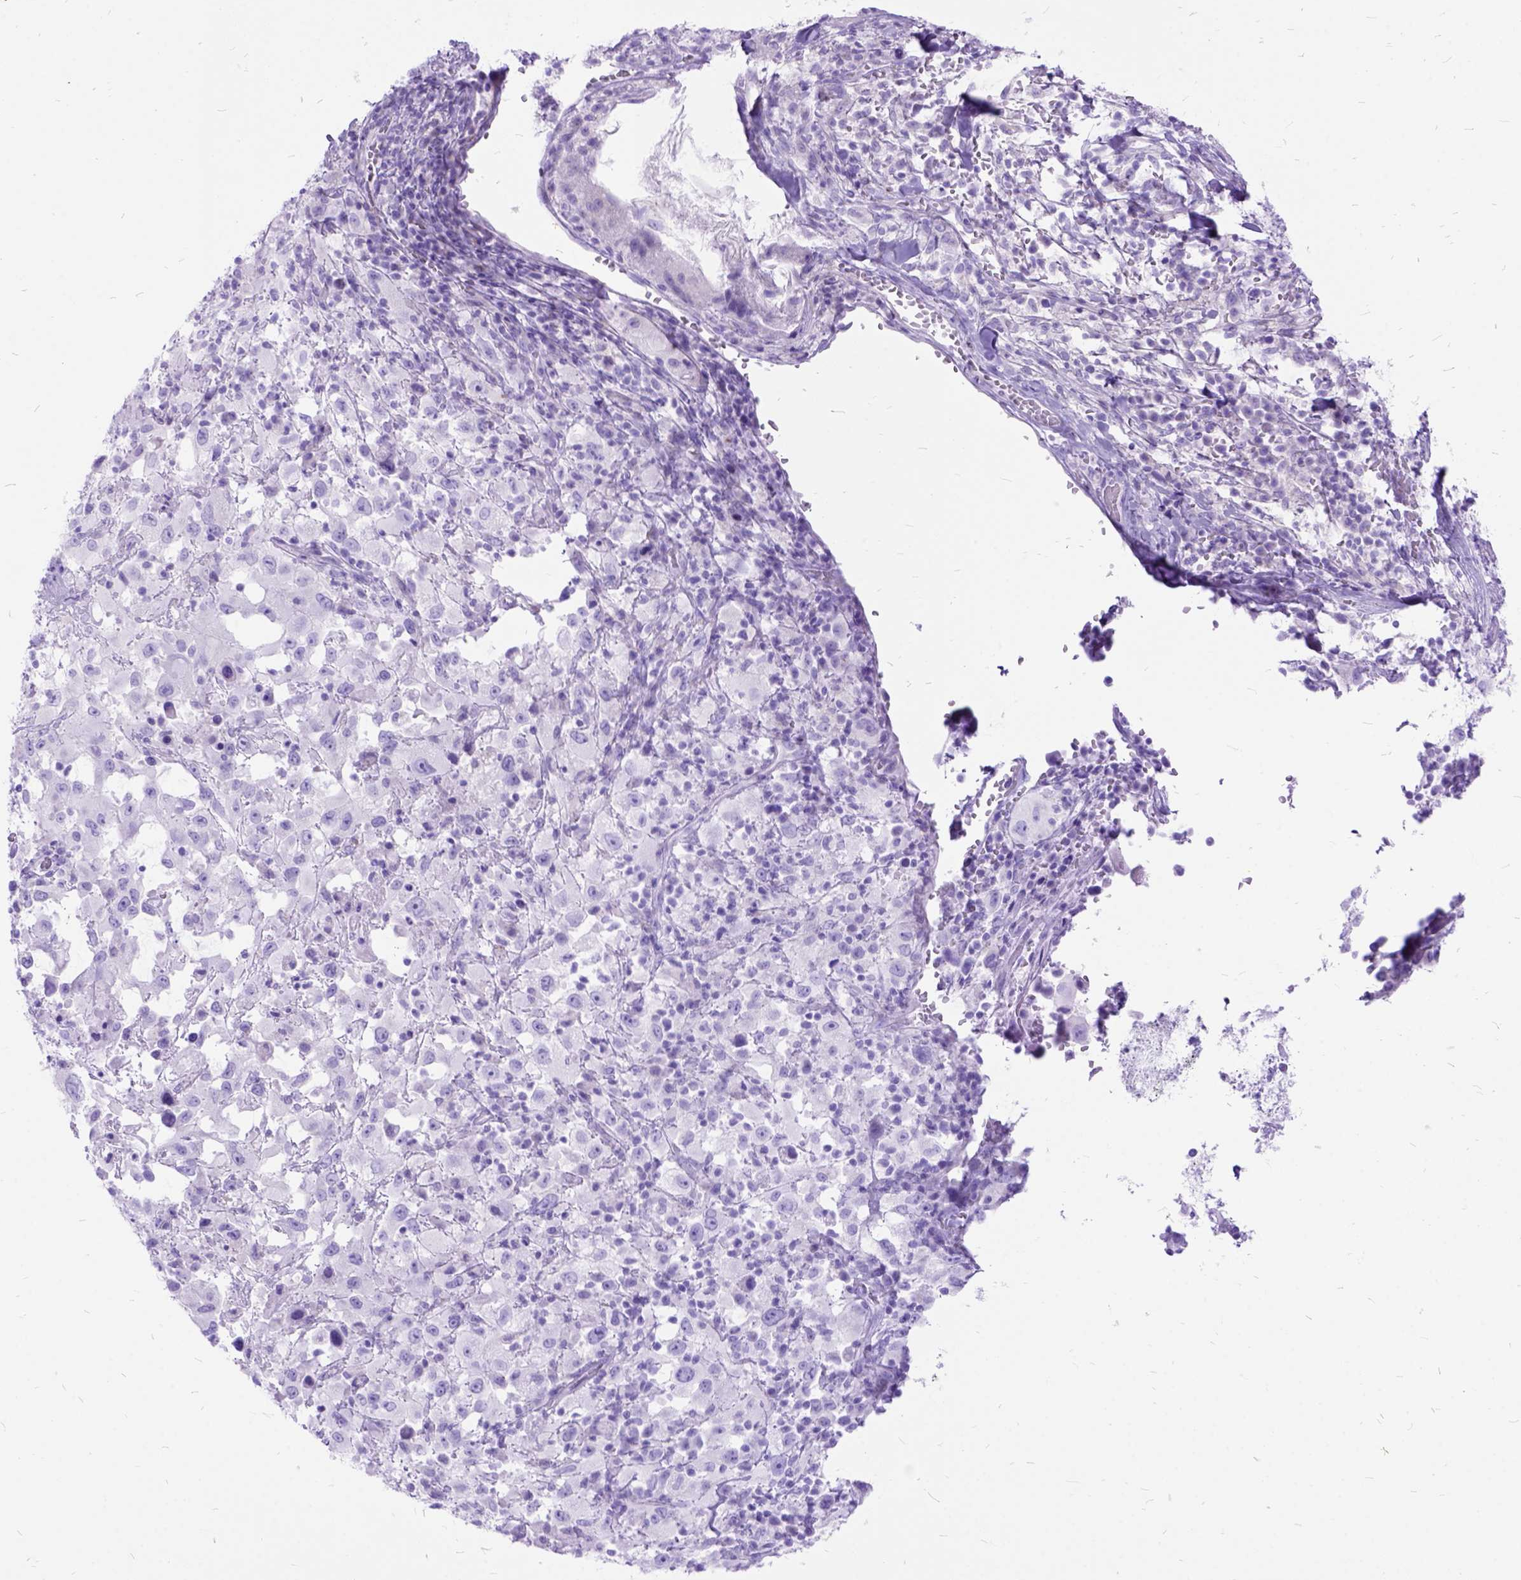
{"staining": {"intensity": "negative", "quantity": "none", "location": "none"}, "tissue": "melanoma", "cell_type": "Tumor cells", "image_type": "cancer", "snomed": [{"axis": "morphology", "description": "Malignant melanoma, Metastatic site"}, {"axis": "topography", "description": "Soft tissue"}], "caption": "Immunohistochemistry photomicrograph of neoplastic tissue: human malignant melanoma (metastatic site) stained with DAB exhibits no significant protein positivity in tumor cells.", "gene": "DNAH2", "patient": {"sex": "male", "age": 50}}